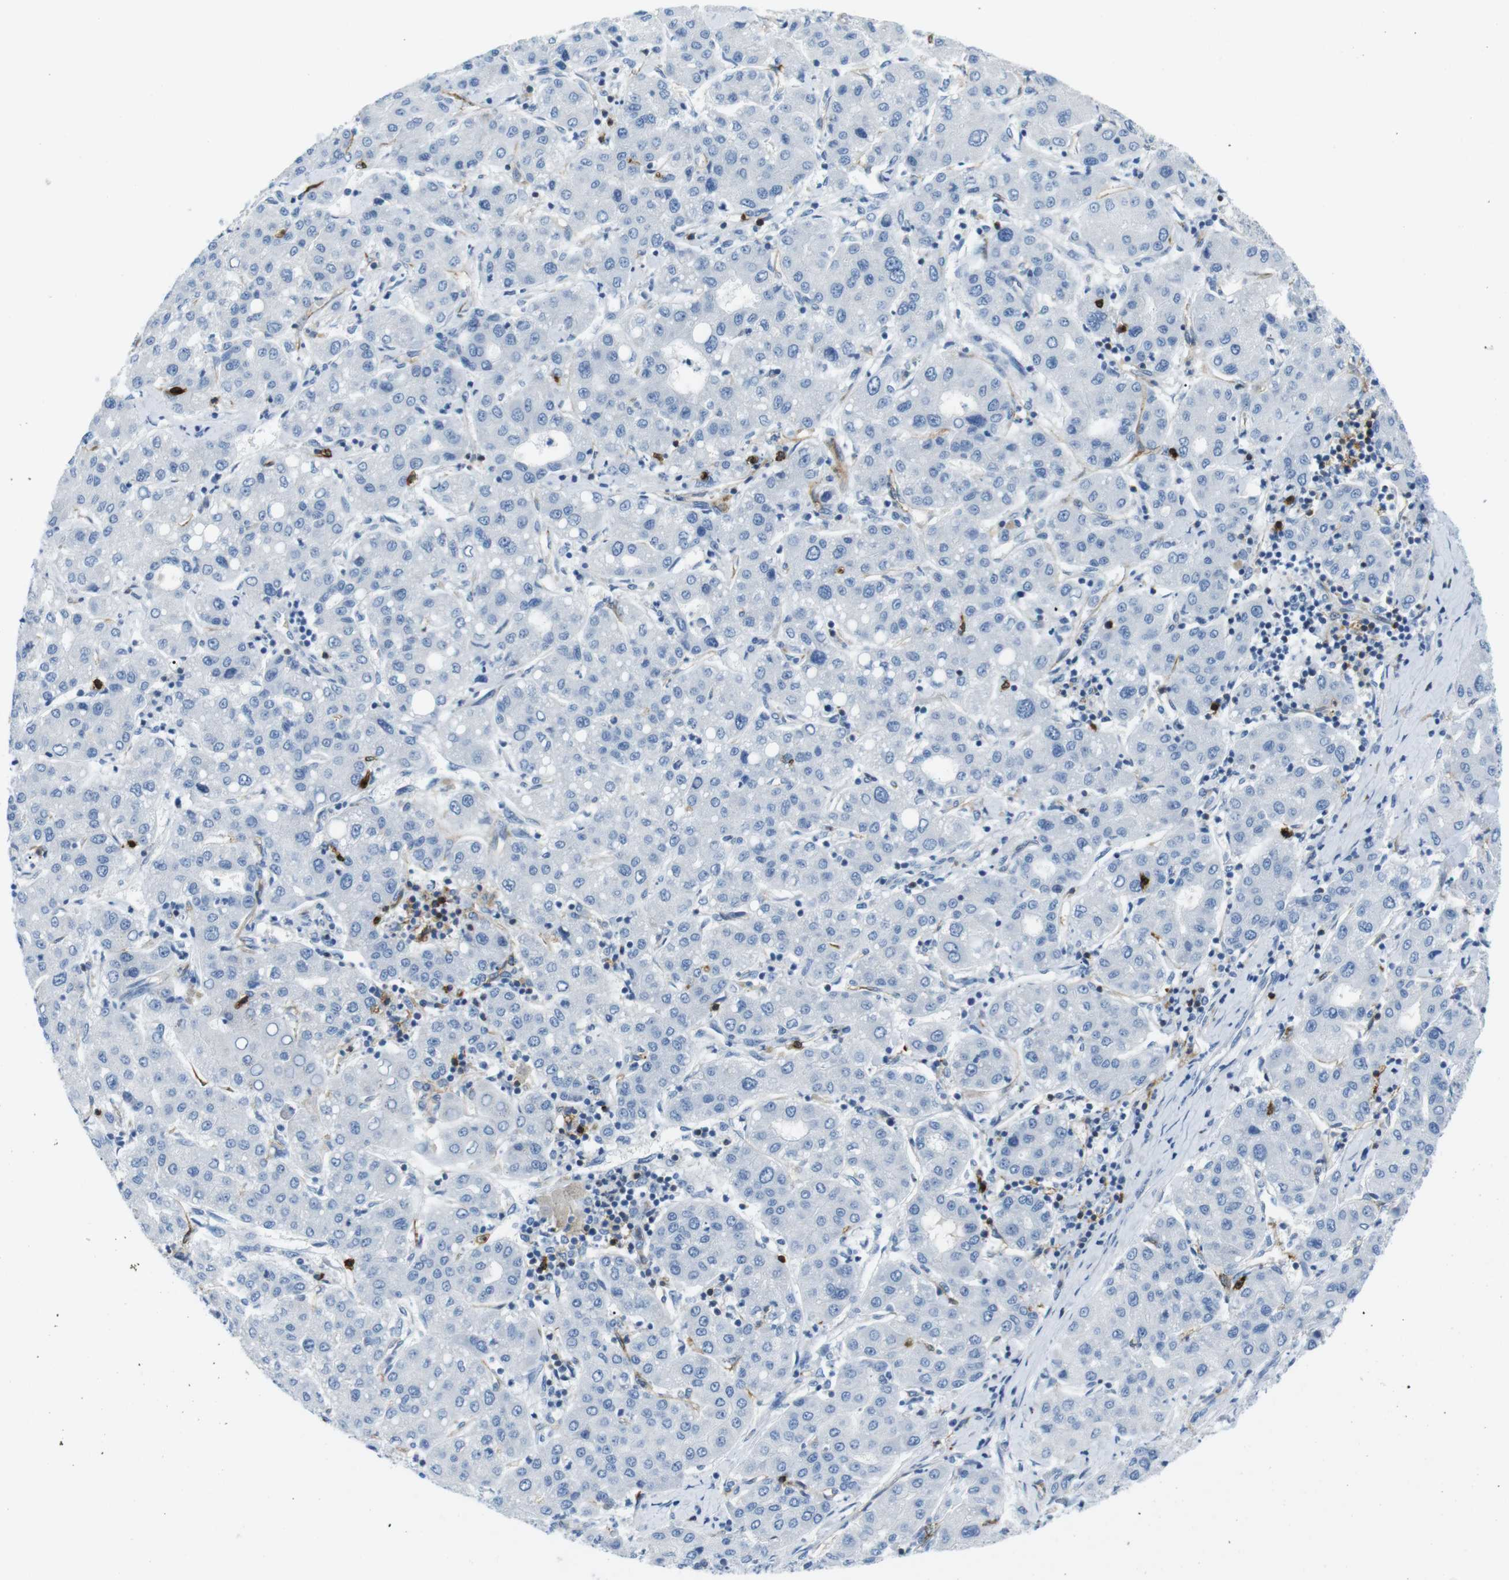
{"staining": {"intensity": "negative", "quantity": "none", "location": "none"}, "tissue": "liver cancer", "cell_type": "Tumor cells", "image_type": "cancer", "snomed": [{"axis": "morphology", "description": "Carcinoma, Hepatocellular, NOS"}, {"axis": "topography", "description": "Liver"}], "caption": "Immunohistochemical staining of hepatocellular carcinoma (liver) demonstrates no significant expression in tumor cells.", "gene": "TNFRSF4", "patient": {"sex": "male", "age": 65}}